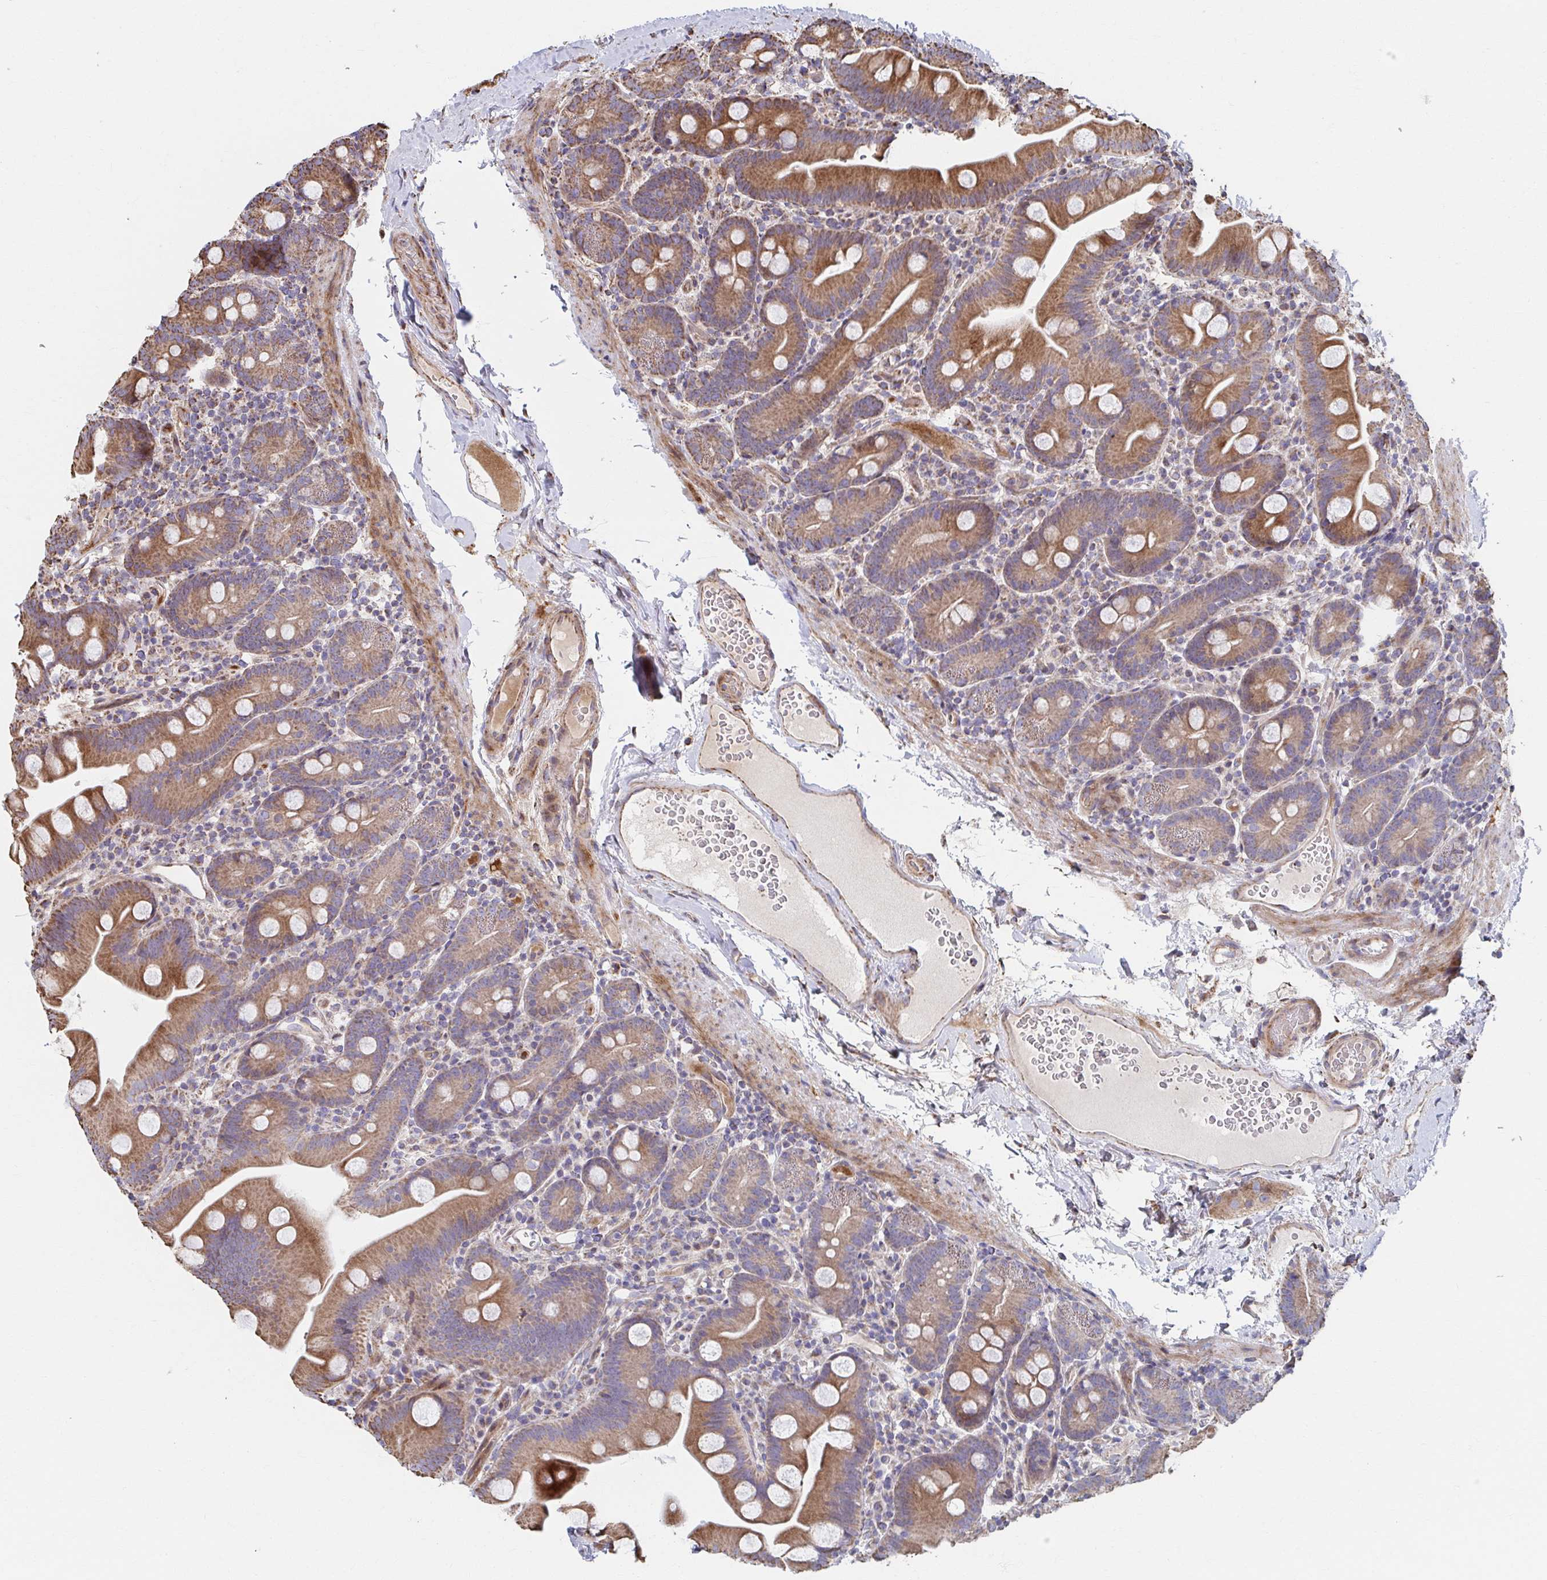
{"staining": {"intensity": "moderate", "quantity": ">75%", "location": "cytoplasmic/membranous"}, "tissue": "small intestine", "cell_type": "Glandular cells", "image_type": "normal", "snomed": [{"axis": "morphology", "description": "Normal tissue, NOS"}, {"axis": "topography", "description": "Small intestine"}], "caption": "Immunohistochemical staining of unremarkable human small intestine displays >75% levels of moderate cytoplasmic/membranous protein expression in about >75% of glandular cells. (Stains: DAB (3,3'-diaminobenzidine) in brown, nuclei in blue, Microscopy: brightfield microscopy at high magnification).", "gene": "SAT1", "patient": {"sex": "female", "age": 68}}